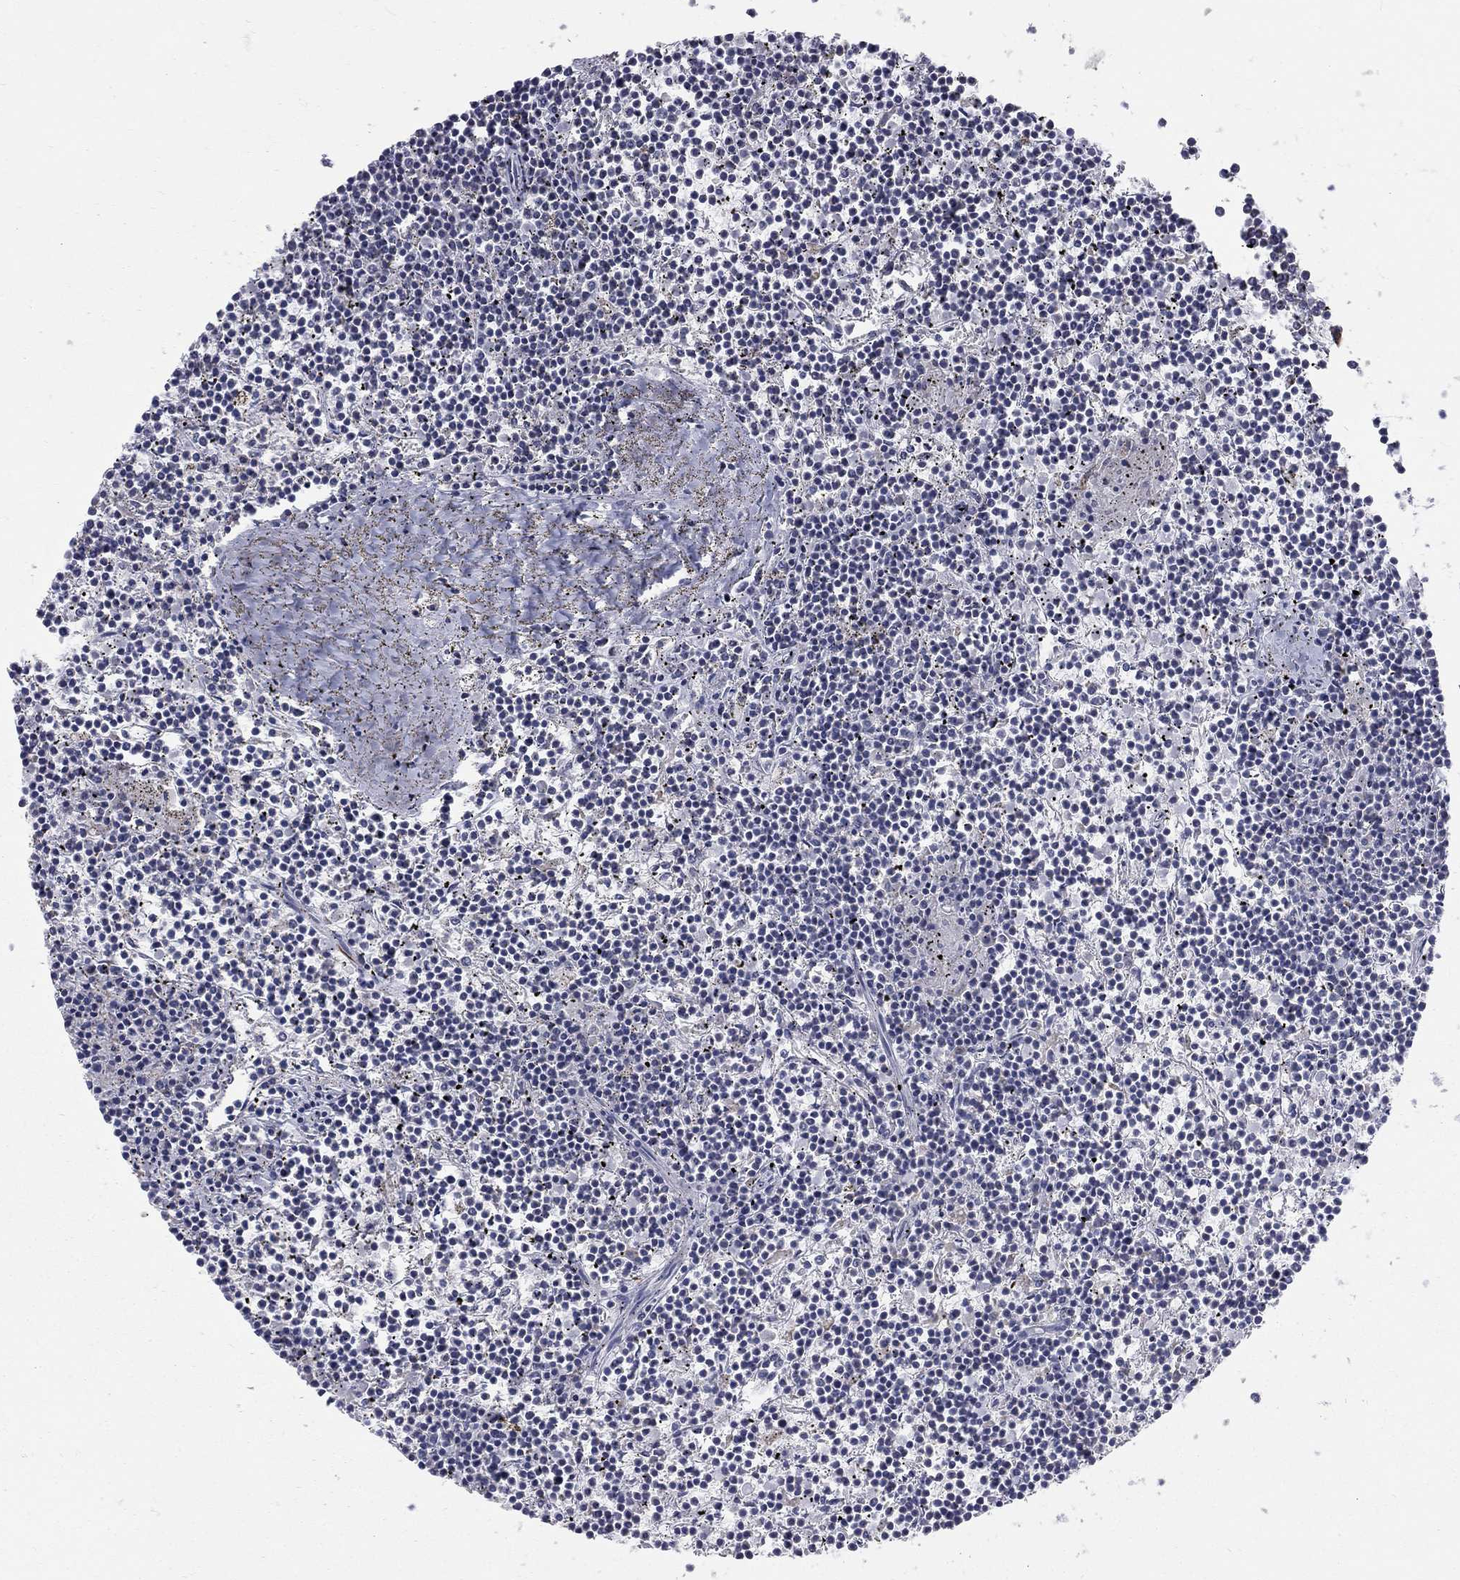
{"staining": {"intensity": "negative", "quantity": "none", "location": "none"}, "tissue": "lymphoma", "cell_type": "Tumor cells", "image_type": "cancer", "snomed": [{"axis": "morphology", "description": "Malignant lymphoma, non-Hodgkin's type, Low grade"}, {"axis": "topography", "description": "Spleen"}], "caption": "There is no significant positivity in tumor cells of malignant lymphoma, non-Hodgkin's type (low-grade).", "gene": "GCFC2", "patient": {"sex": "female", "age": 19}}